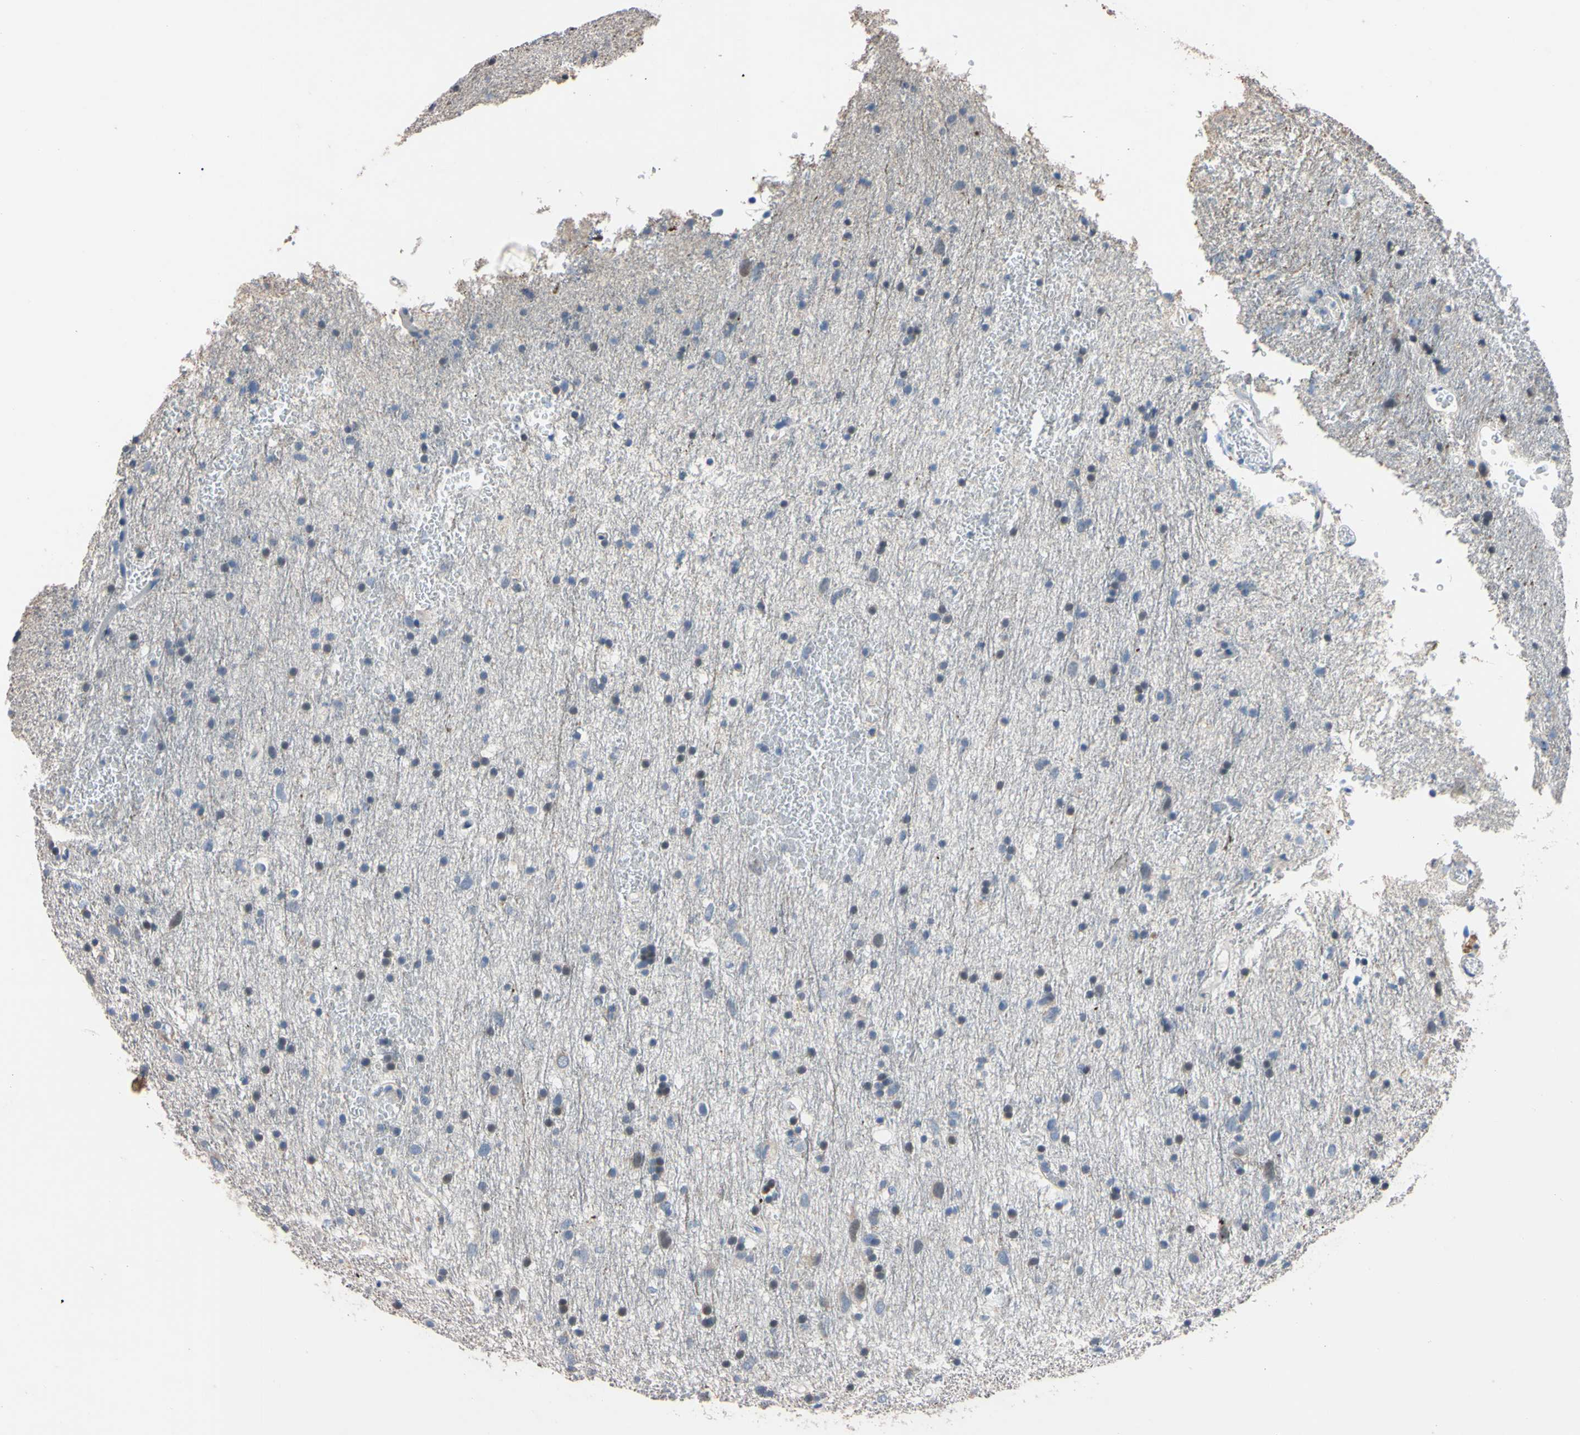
{"staining": {"intensity": "negative", "quantity": "none", "location": "none"}, "tissue": "glioma", "cell_type": "Tumor cells", "image_type": "cancer", "snomed": [{"axis": "morphology", "description": "Glioma, malignant, Low grade"}, {"axis": "topography", "description": "Brain"}], "caption": "This histopathology image is of glioma stained with immunohistochemistry to label a protein in brown with the nuclei are counter-stained blue. There is no staining in tumor cells.", "gene": "PNKD", "patient": {"sex": "male", "age": 77}}